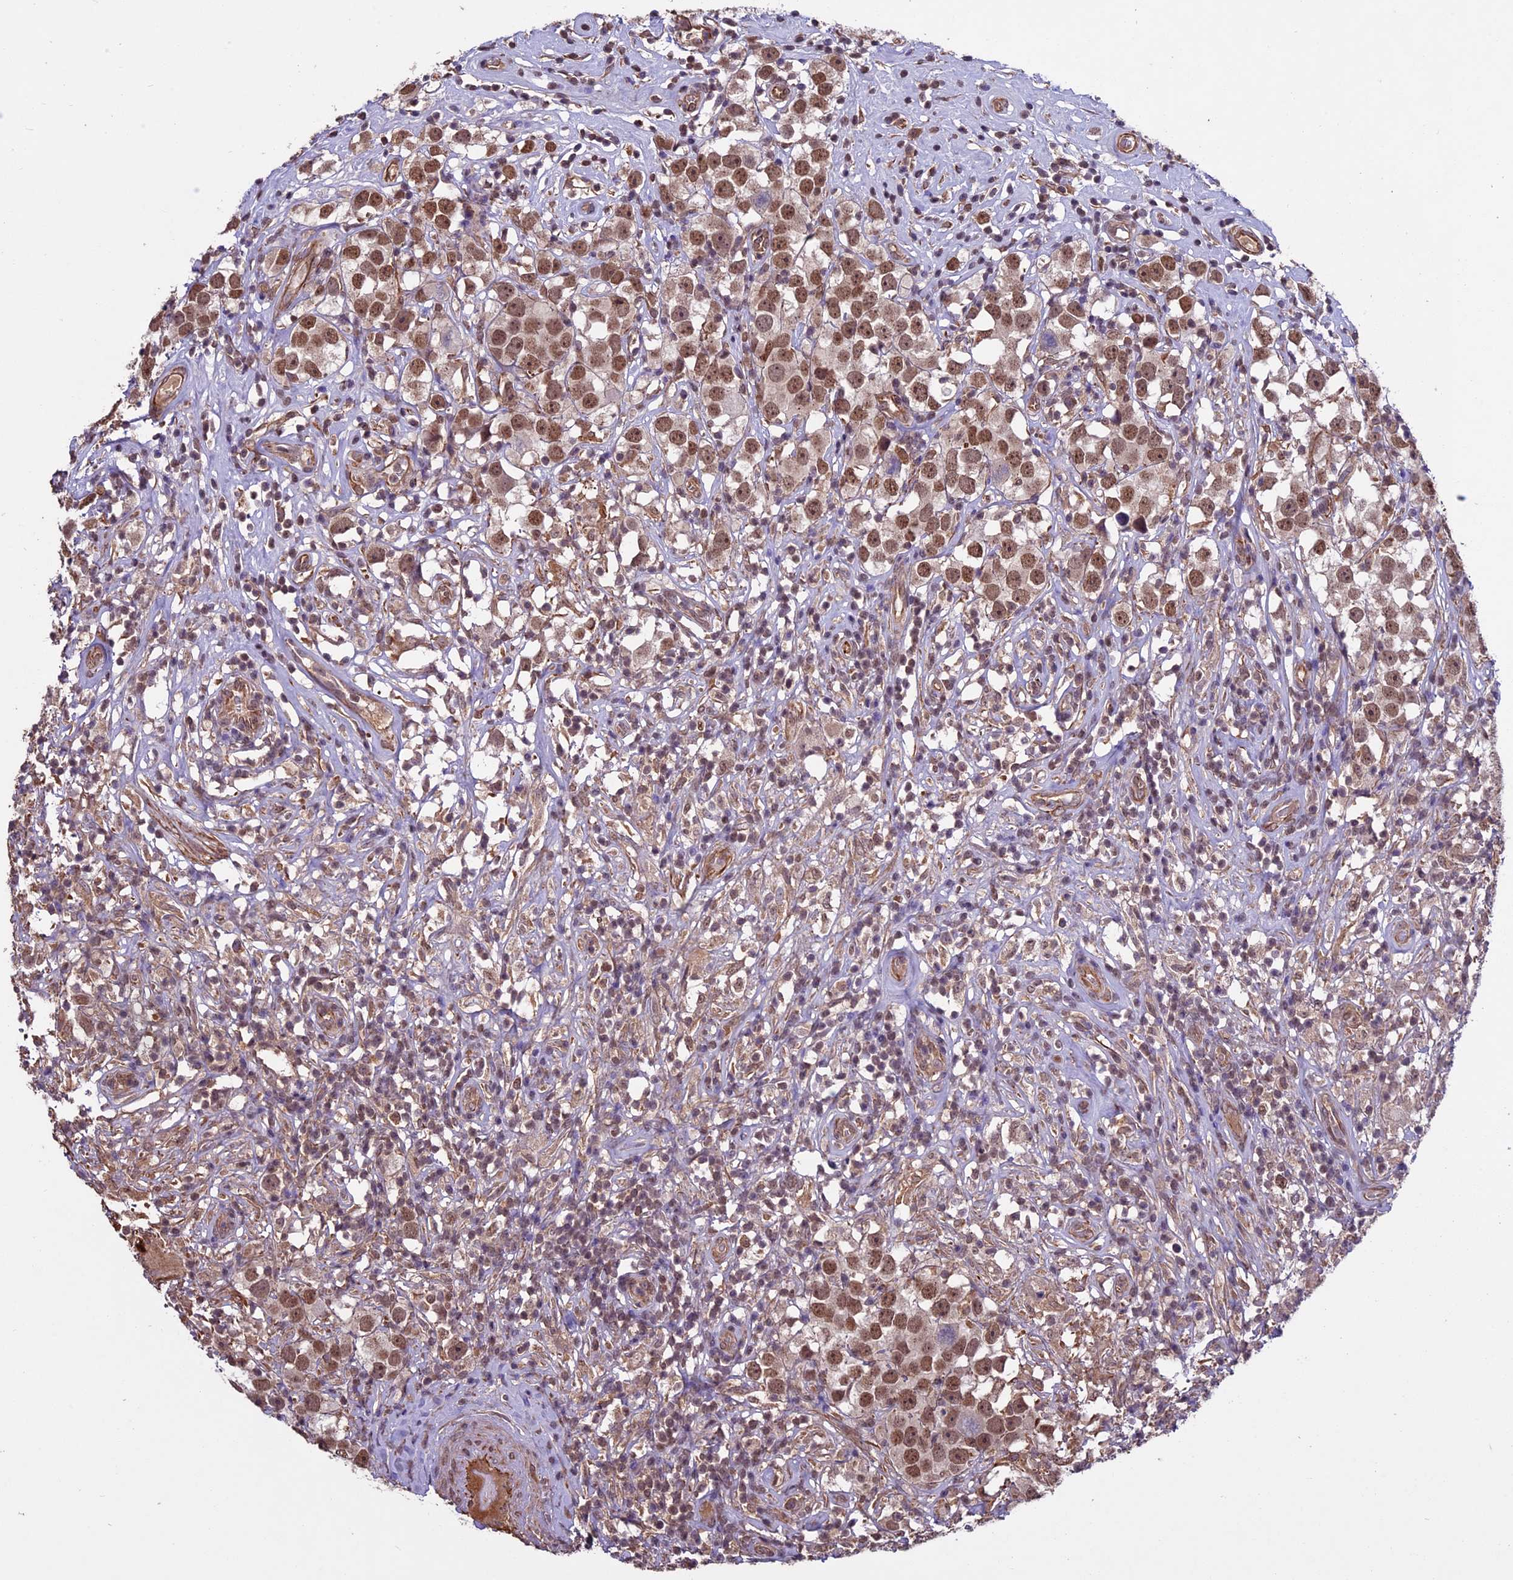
{"staining": {"intensity": "moderate", "quantity": ">75%", "location": "nuclear"}, "tissue": "testis cancer", "cell_type": "Tumor cells", "image_type": "cancer", "snomed": [{"axis": "morphology", "description": "Seminoma, NOS"}, {"axis": "topography", "description": "Testis"}], "caption": "Protein expression analysis of human seminoma (testis) reveals moderate nuclear positivity in about >75% of tumor cells.", "gene": "C3orf70", "patient": {"sex": "male", "age": 49}}